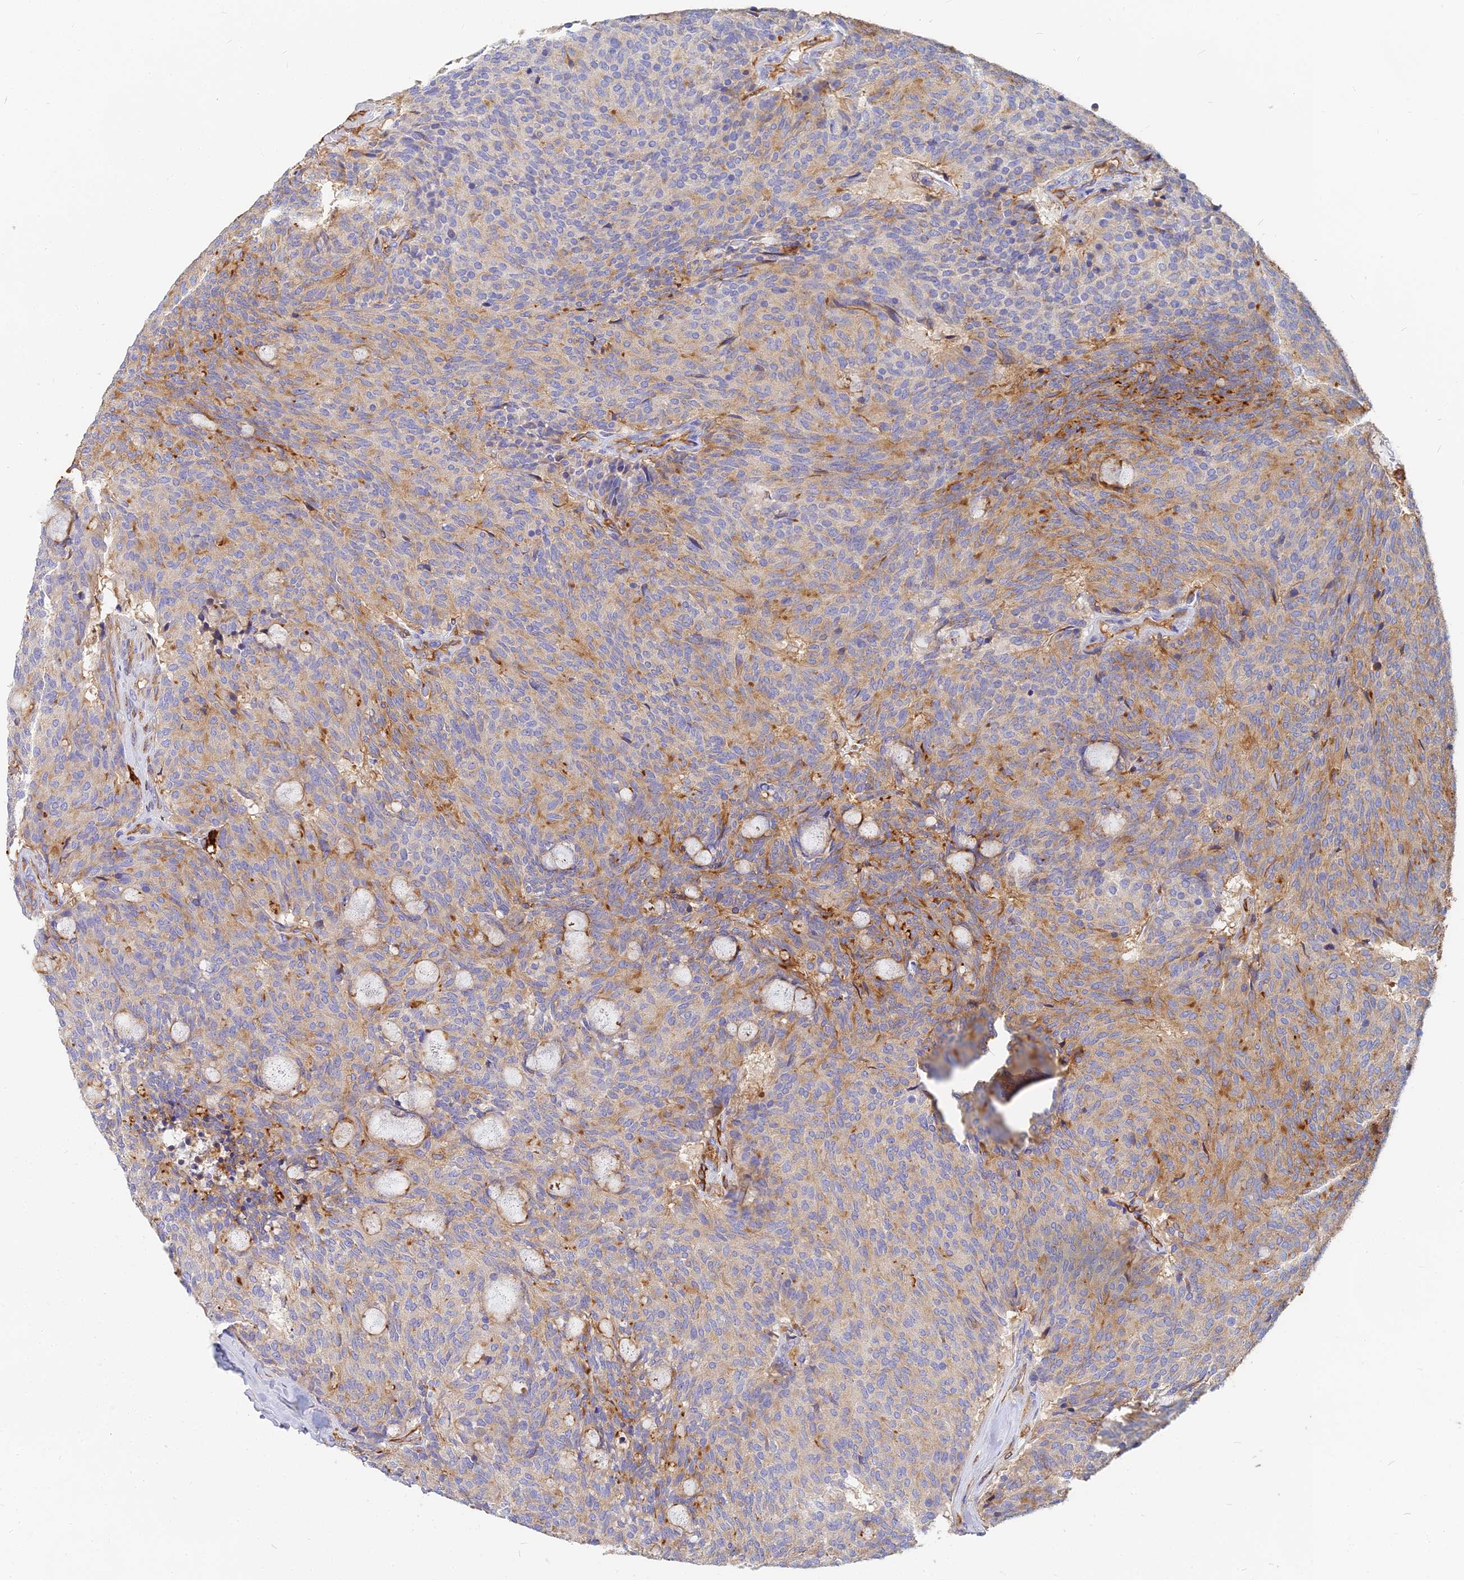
{"staining": {"intensity": "weak", "quantity": "25%-75%", "location": "cytoplasmic/membranous"}, "tissue": "carcinoid", "cell_type": "Tumor cells", "image_type": "cancer", "snomed": [{"axis": "morphology", "description": "Carcinoid, malignant, NOS"}, {"axis": "topography", "description": "Pancreas"}], "caption": "This is a micrograph of immunohistochemistry (IHC) staining of carcinoid, which shows weak expression in the cytoplasmic/membranous of tumor cells.", "gene": "VAT1", "patient": {"sex": "female", "age": 54}}